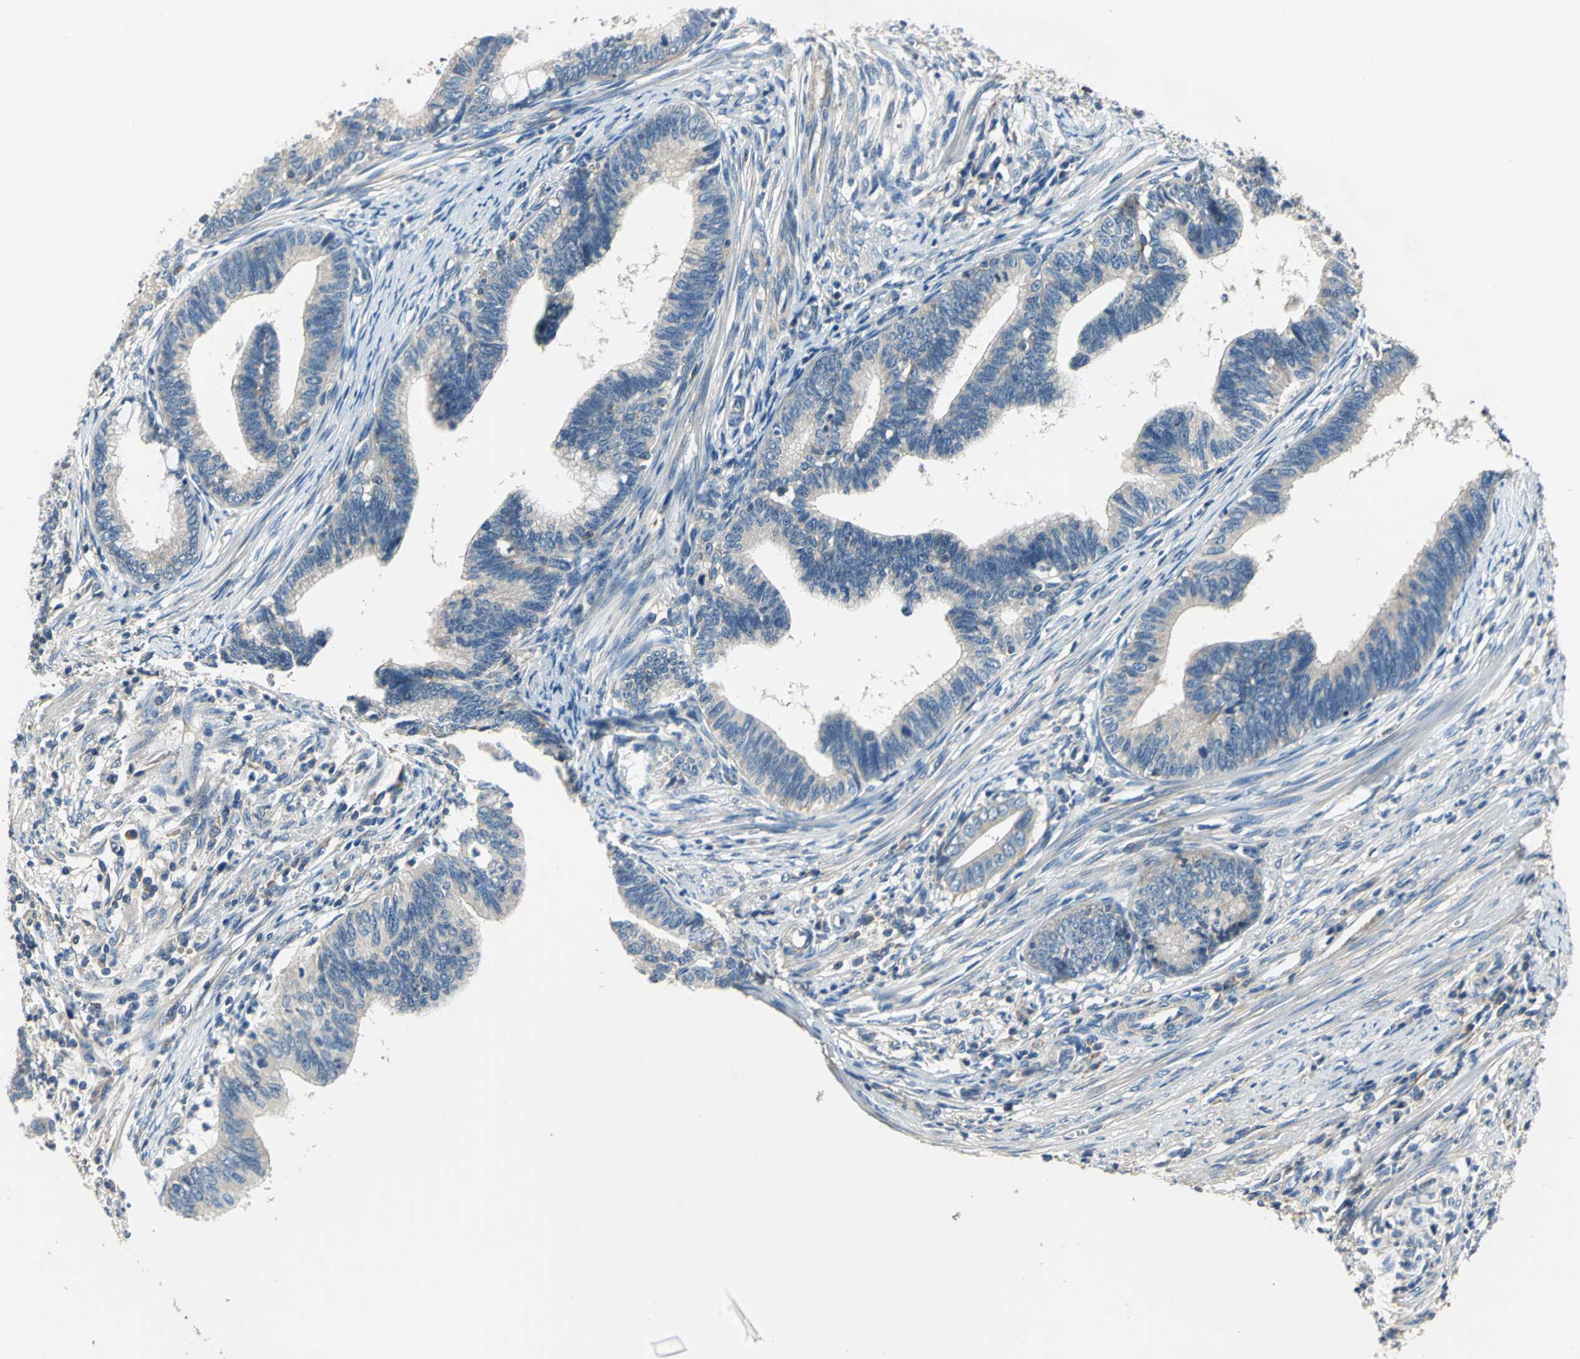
{"staining": {"intensity": "weak", "quantity": "<25%", "location": "cytoplasmic/membranous"}, "tissue": "cervical cancer", "cell_type": "Tumor cells", "image_type": "cancer", "snomed": [{"axis": "morphology", "description": "Adenocarcinoma, NOS"}, {"axis": "topography", "description": "Cervix"}], "caption": "Adenocarcinoma (cervical) was stained to show a protein in brown. There is no significant expression in tumor cells.", "gene": "DDX3Y", "patient": {"sex": "female", "age": 36}}